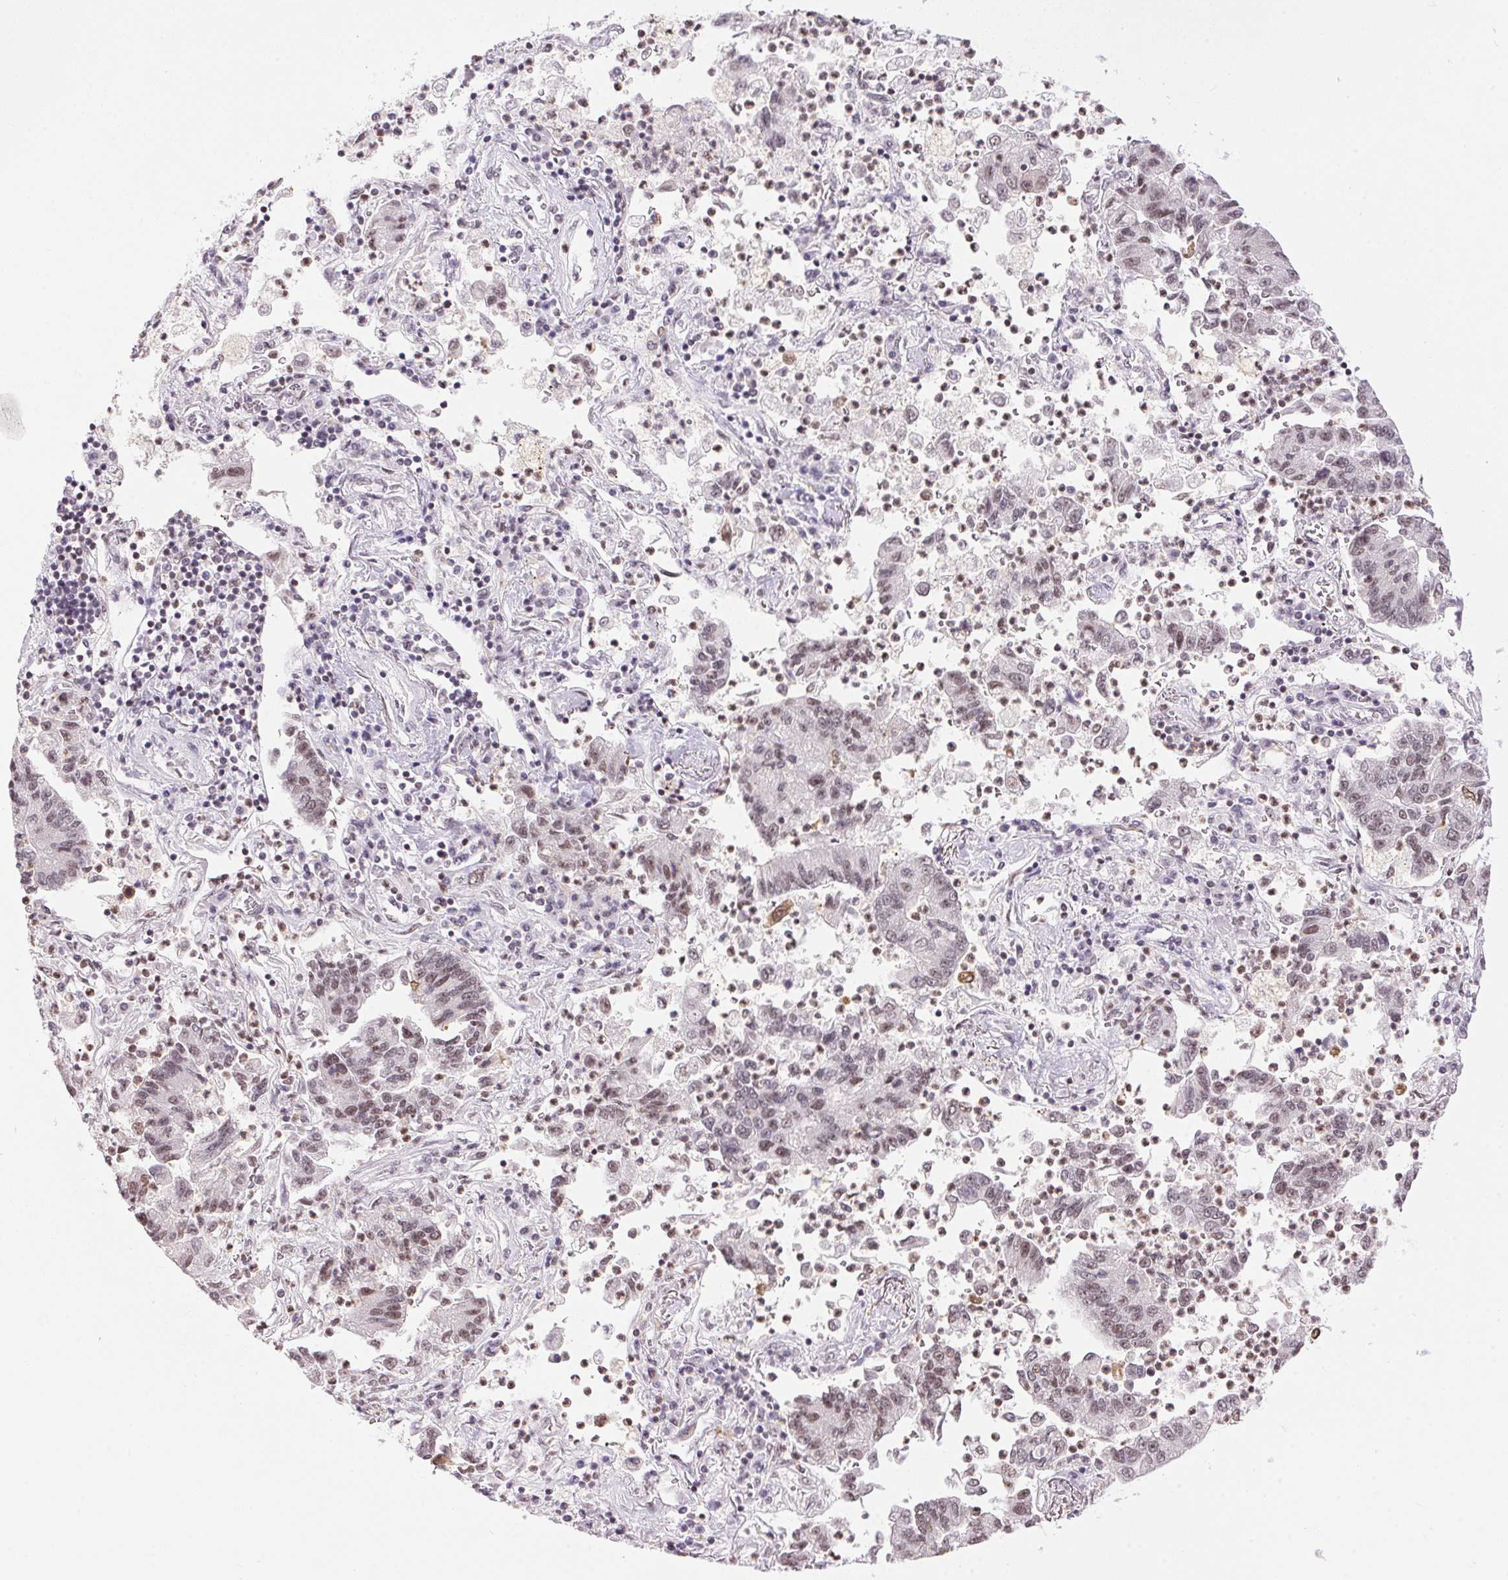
{"staining": {"intensity": "moderate", "quantity": "25%-75%", "location": "nuclear"}, "tissue": "lung cancer", "cell_type": "Tumor cells", "image_type": "cancer", "snomed": [{"axis": "morphology", "description": "Adenocarcinoma, NOS"}, {"axis": "topography", "description": "Lung"}], "caption": "There is medium levels of moderate nuclear staining in tumor cells of lung cancer, as demonstrated by immunohistochemical staining (brown color).", "gene": "NFE2L1", "patient": {"sex": "female", "age": 57}}